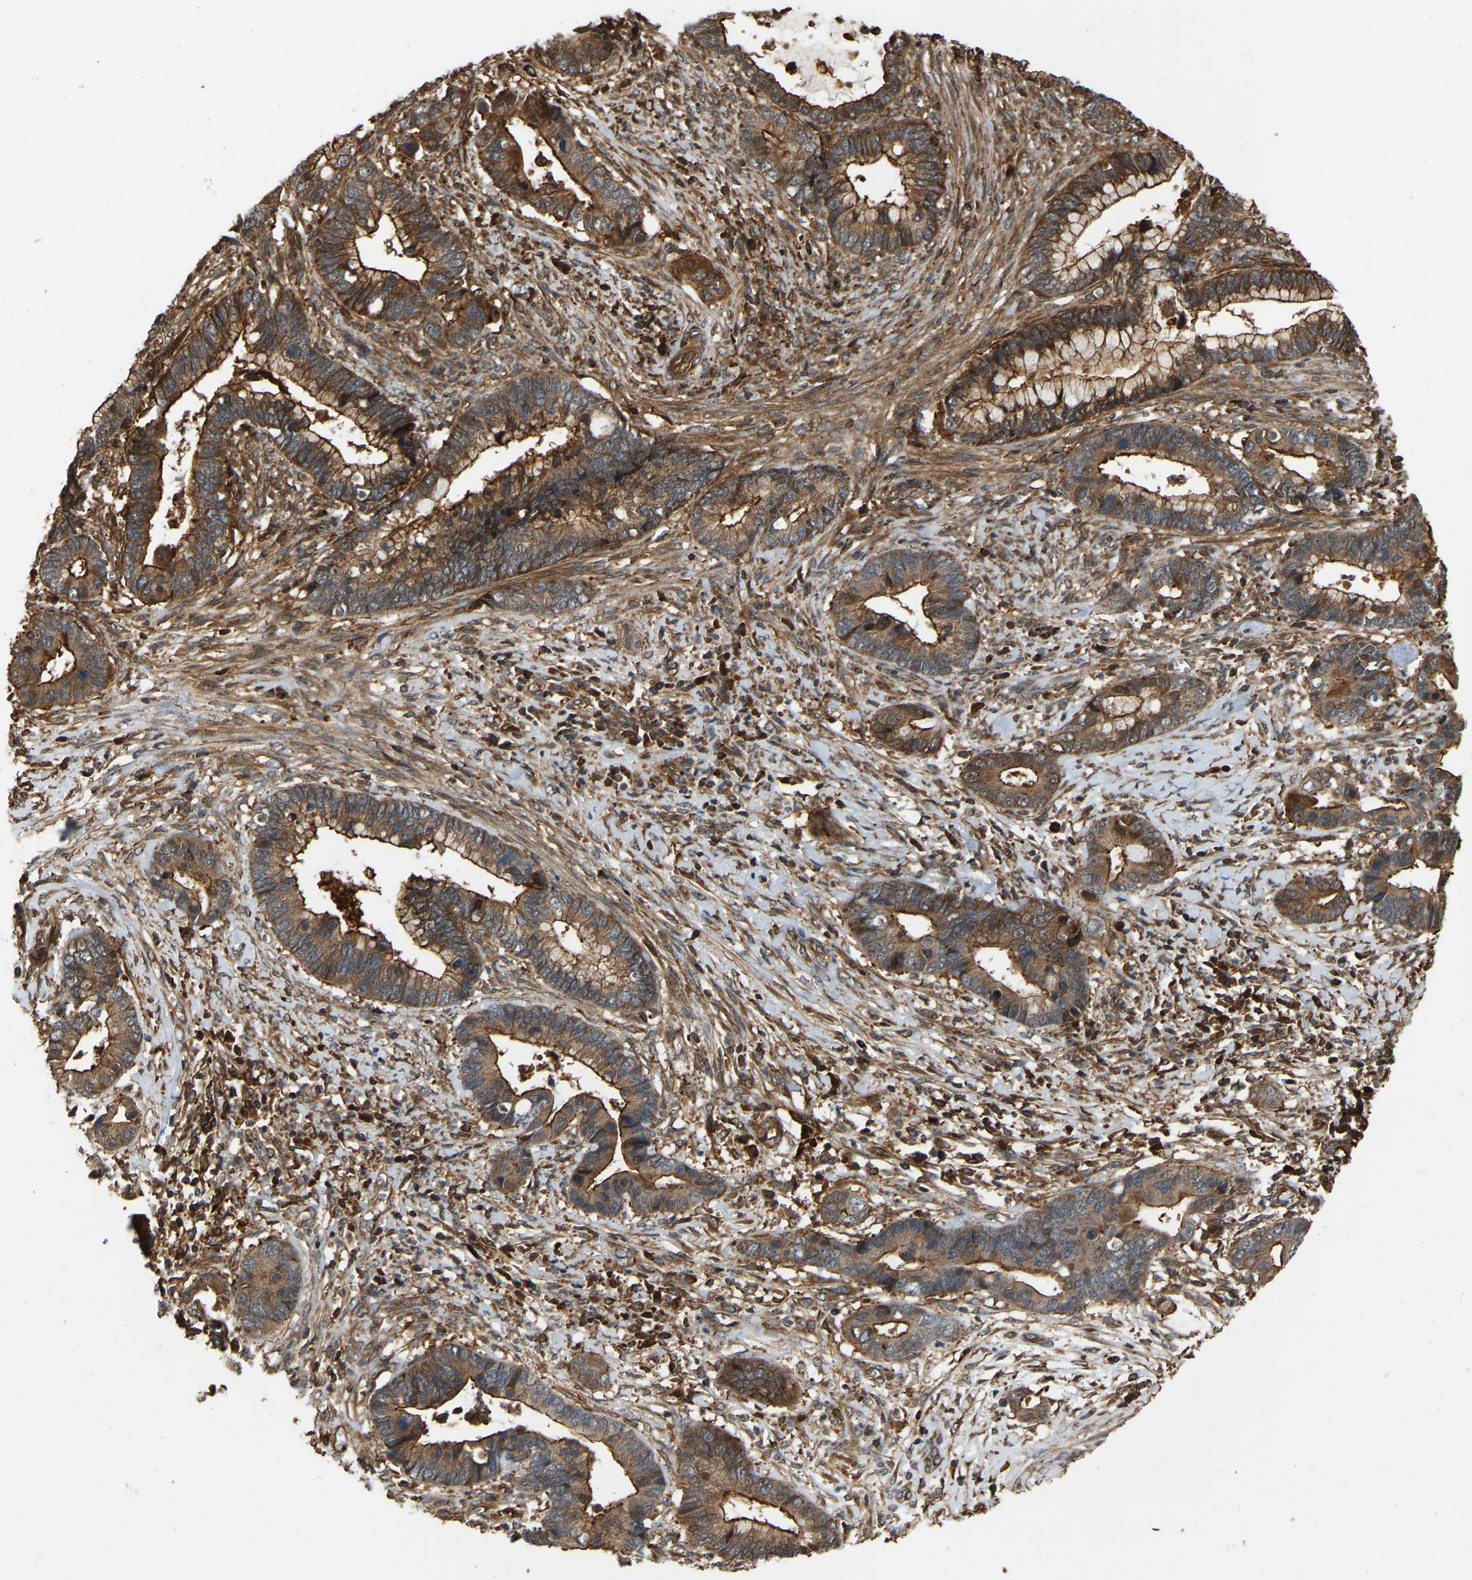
{"staining": {"intensity": "strong", "quantity": ">75%", "location": "cytoplasmic/membranous"}, "tissue": "cervical cancer", "cell_type": "Tumor cells", "image_type": "cancer", "snomed": [{"axis": "morphology", "description": "Adenocarcinoma, NOS"}, {"axis": "topography", "description": "Cervix"}], "caption": "Immunohistochemistry image of cervical cancer (adenocarcinoma) stained for a protein (brown), which exhibits high levels of strong cytoplasmic/membranous staining in approximately >75% of tumor cells.", "gene": "SAMD9L", "patient": {"sex": "female", "age": 44}}